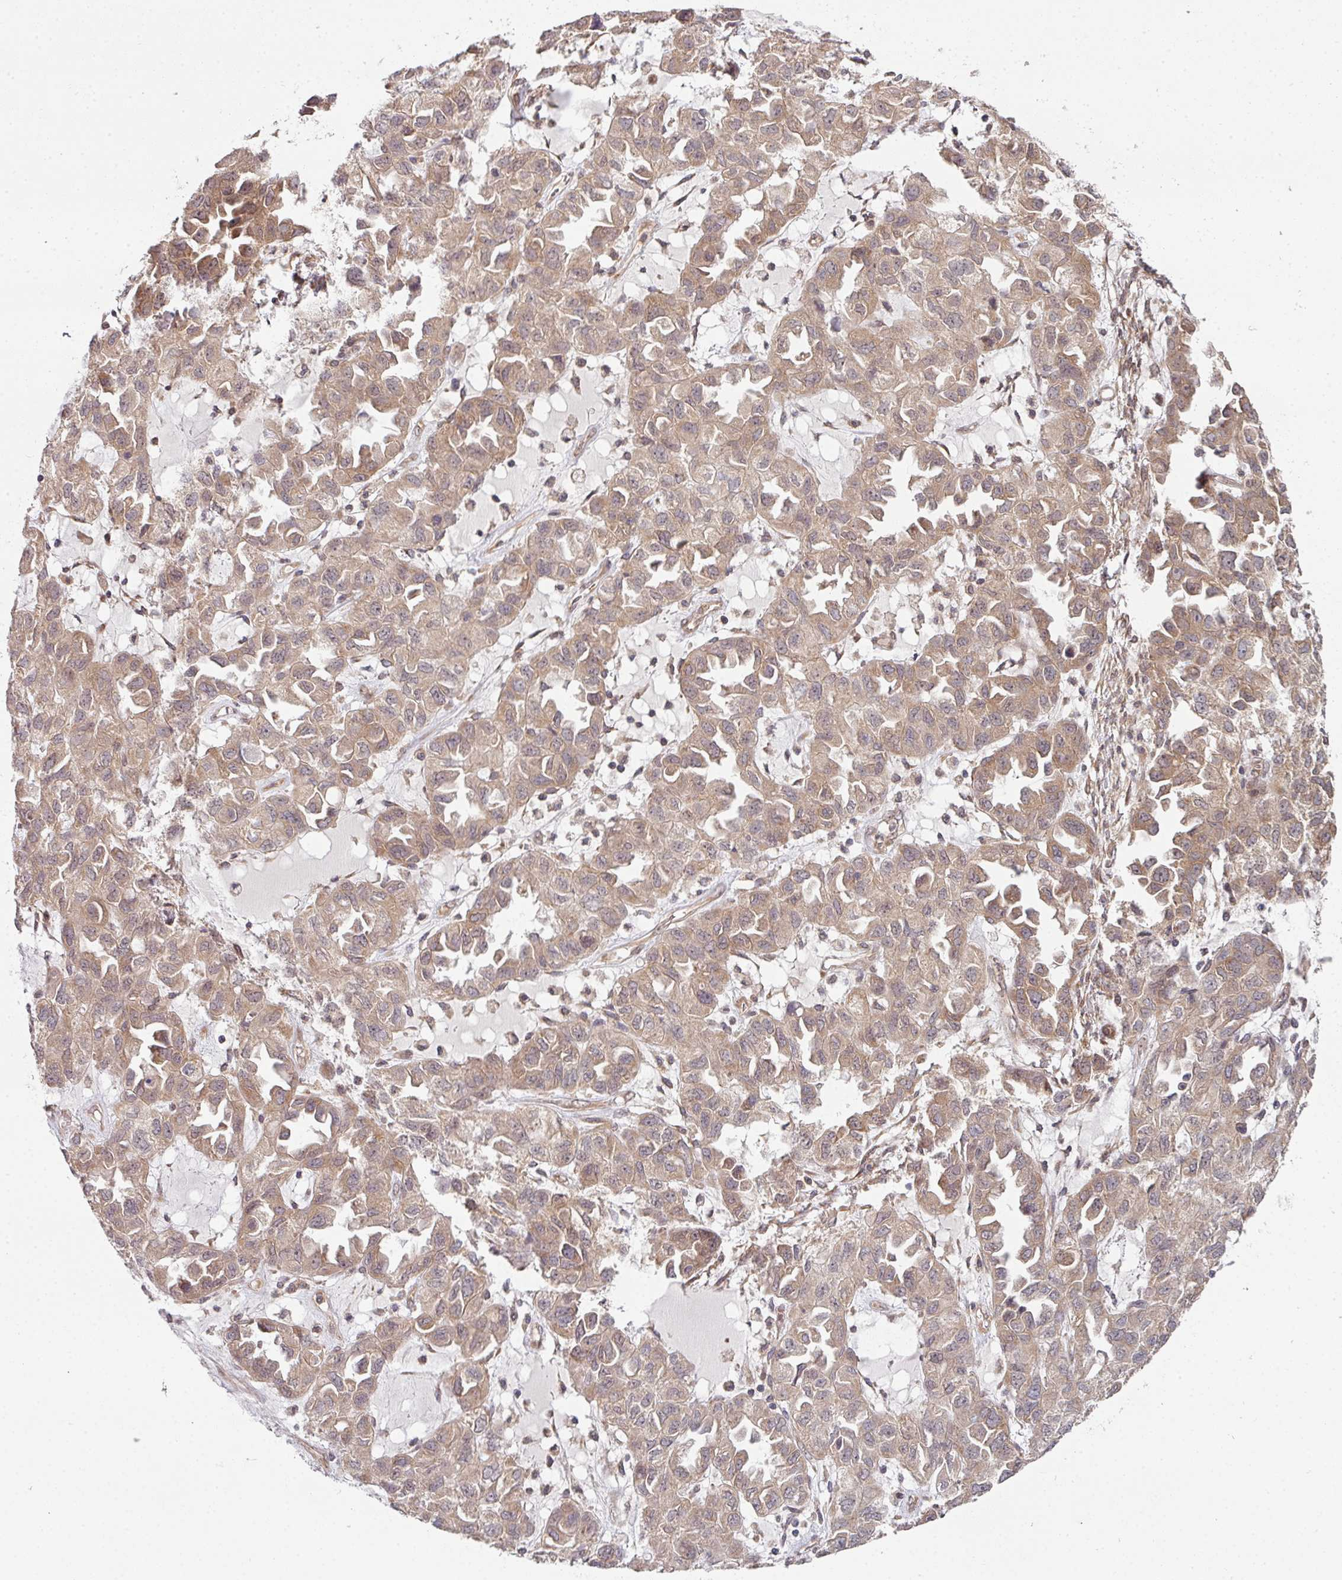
{"staining": {"intensity": "moderate", "quantity": ">75%", "location": "cytoplasmic/membranous,nuclear"}, "tissue": "ovarian cancer", "cell_type": "Tumor cells", "image_type": "cancer", "snomed": [{"axis": "morphology", "description": "Cystadenocarcinoma, serous, NOS"}, {"axis": "topography", "description": "Ovary"}], "caption": "IHC micrograph of human ovarian cancer stained for a protein (brown), which demonstrates medium levels of moderate cytoplasmic/membranous and nuclear staining in approximately >75% of tumor cells.", "gene": "CAMLG", "patient": {"sex": "female", "age": 84}}